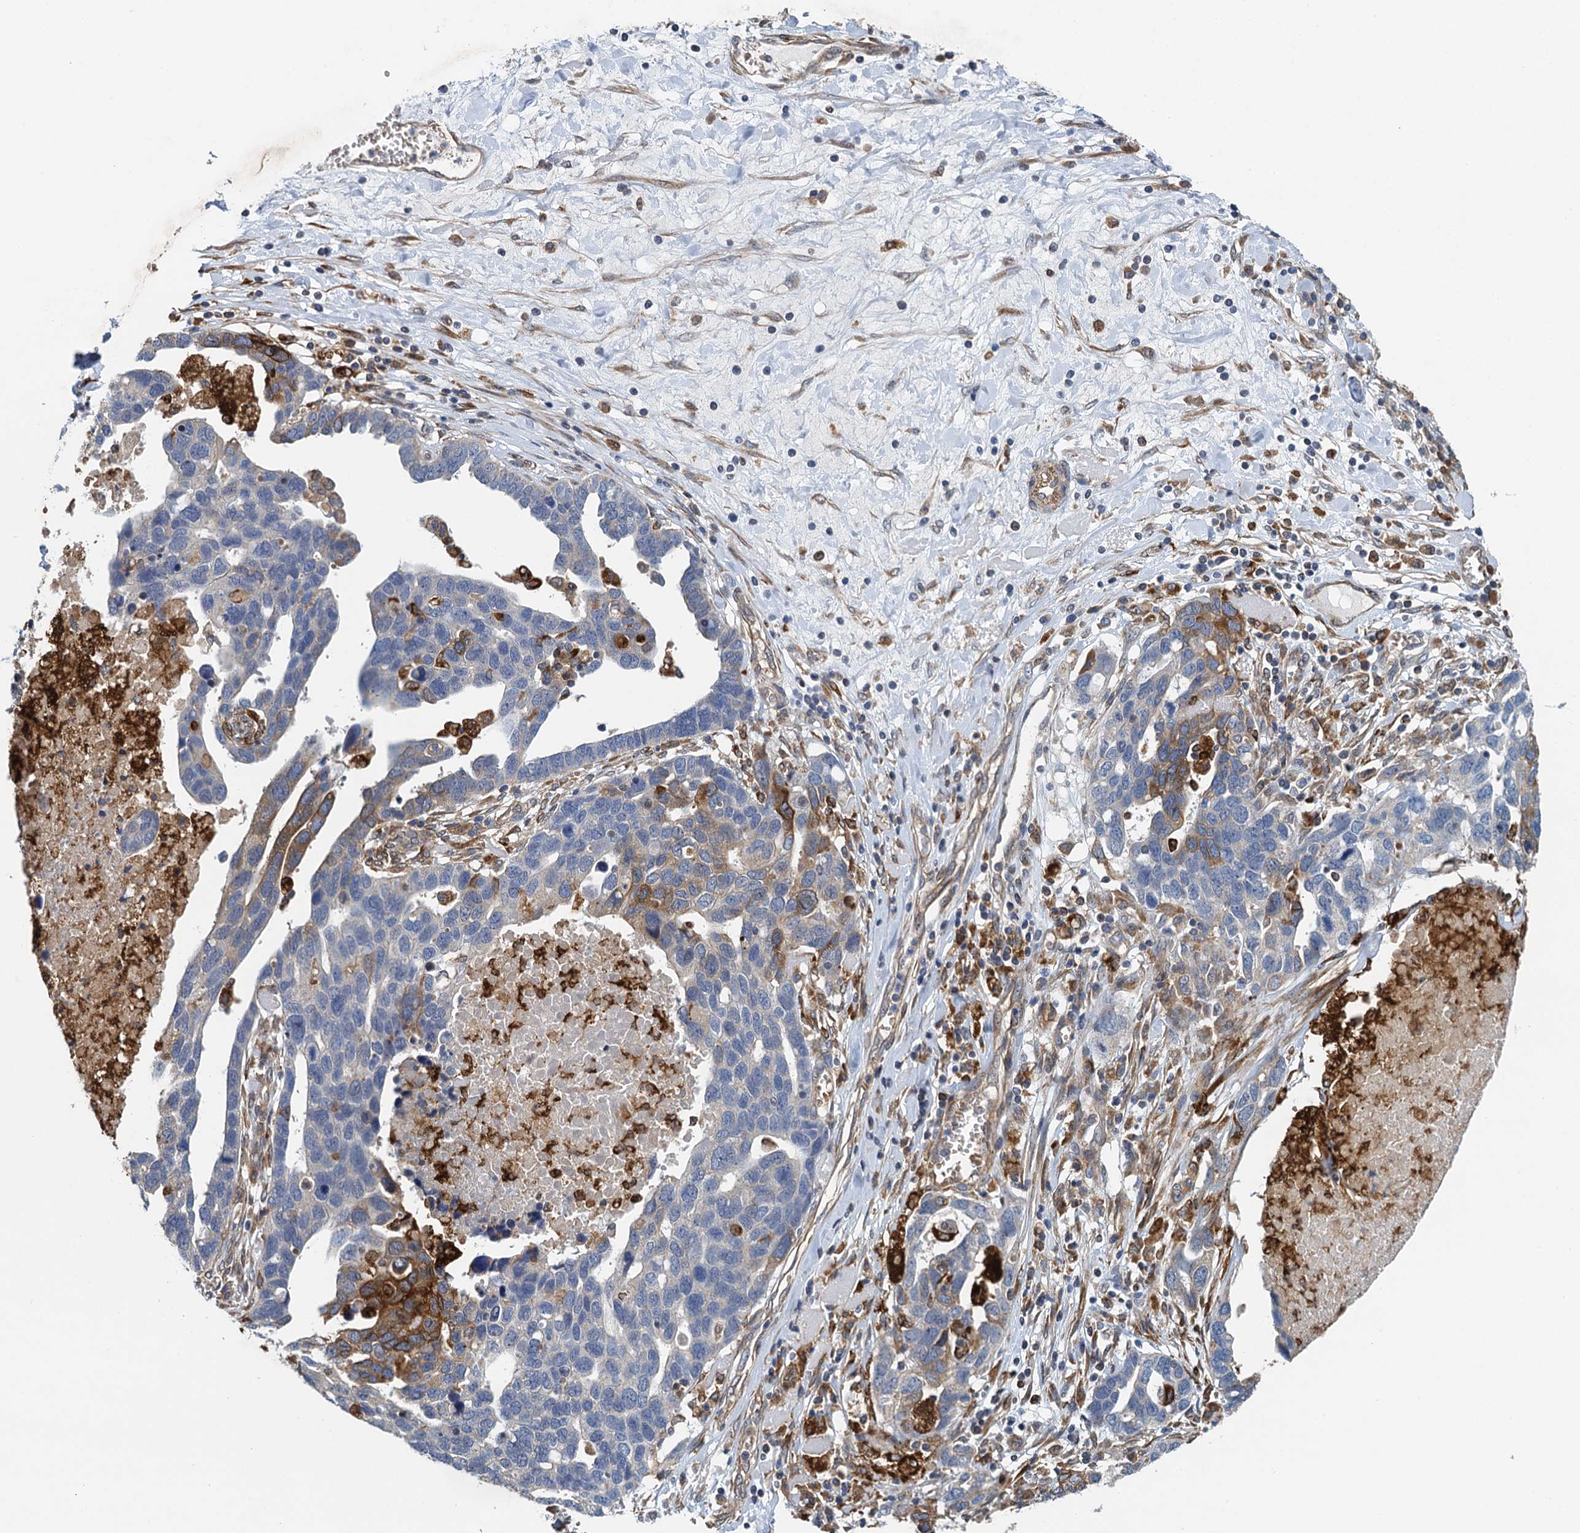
{"staining": {"intensity": "strong", "quantity": "<25%", "location": "cytoplasmic/membranous"}, "tissue": "ovarian cancer", "cell_type": "Tumor cells", "image_type": "cancer", "snomed": [{"axis": "morphology", "description": "Cystadenocarcinoma, serous, NOS"}, {"axis": "topography", "description": "Ovary"}], "caption": "A medium amount of strong cytoplasmic/membranous expression is appreciated in approximately <25% of tumor cells in ovarian cancer tissue. Nuclei are stained in blue.", "gene": "RSAD2", "patient": {"sex": "female", "age": 54}}